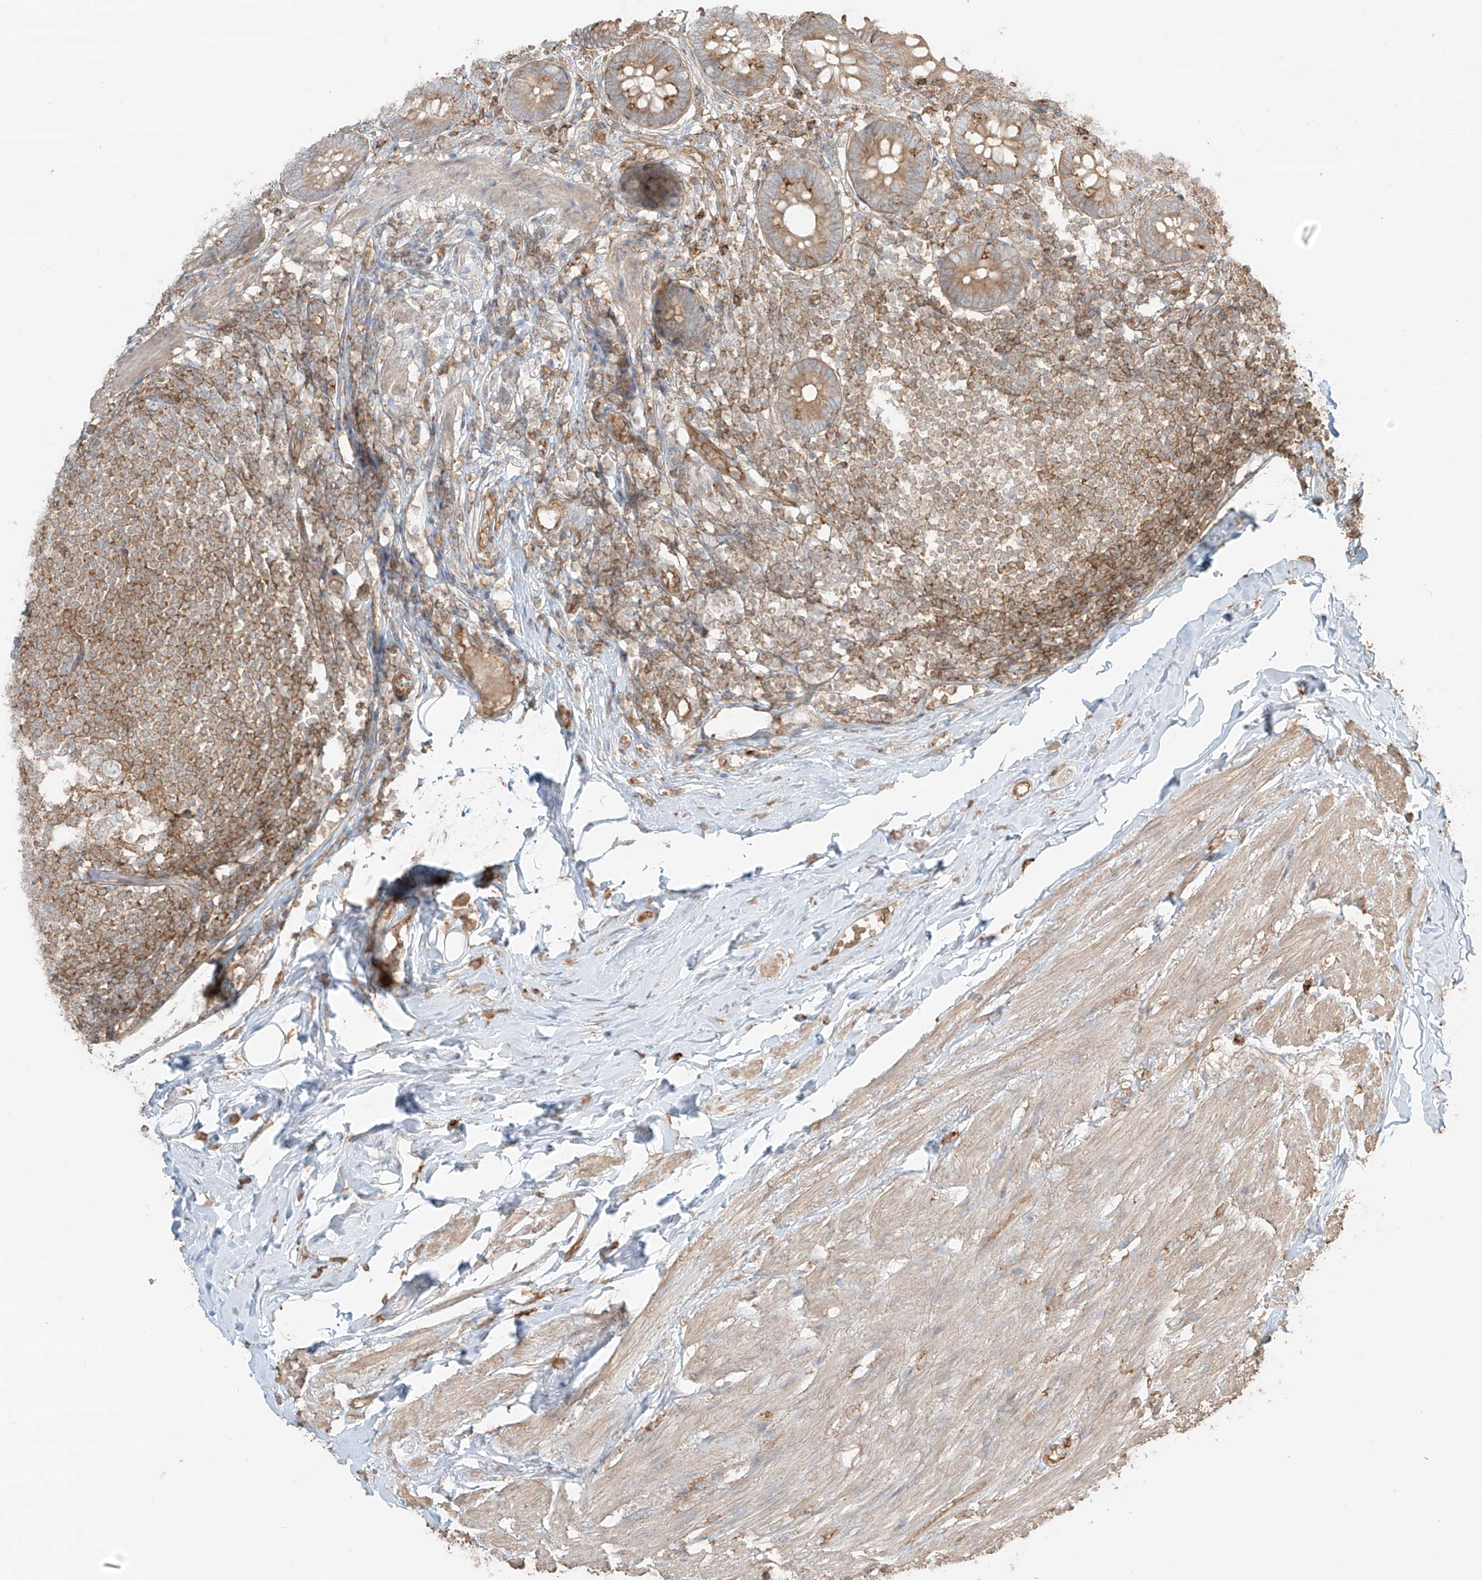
{"staining": {"intensity": "weak", "quantity": ">75%", "location": "cytoplasmic/membranous"}, "tissue": "appendix", "cell_type": "Glandular cells", "image_type": "normal", "snomed": [{"axis": "morphology", "description": "Normal tissue, NOS"}, {"axis": "topography", "description": "Appendix"}], "caption": "Appendix stained with immunohistochemistry (IHC) exhibits weak cytoplasmic/membranous expression in about >75% of glandular cells.", "gene": "CCDC115", "patient": {"sex": "female", "age": 62}}